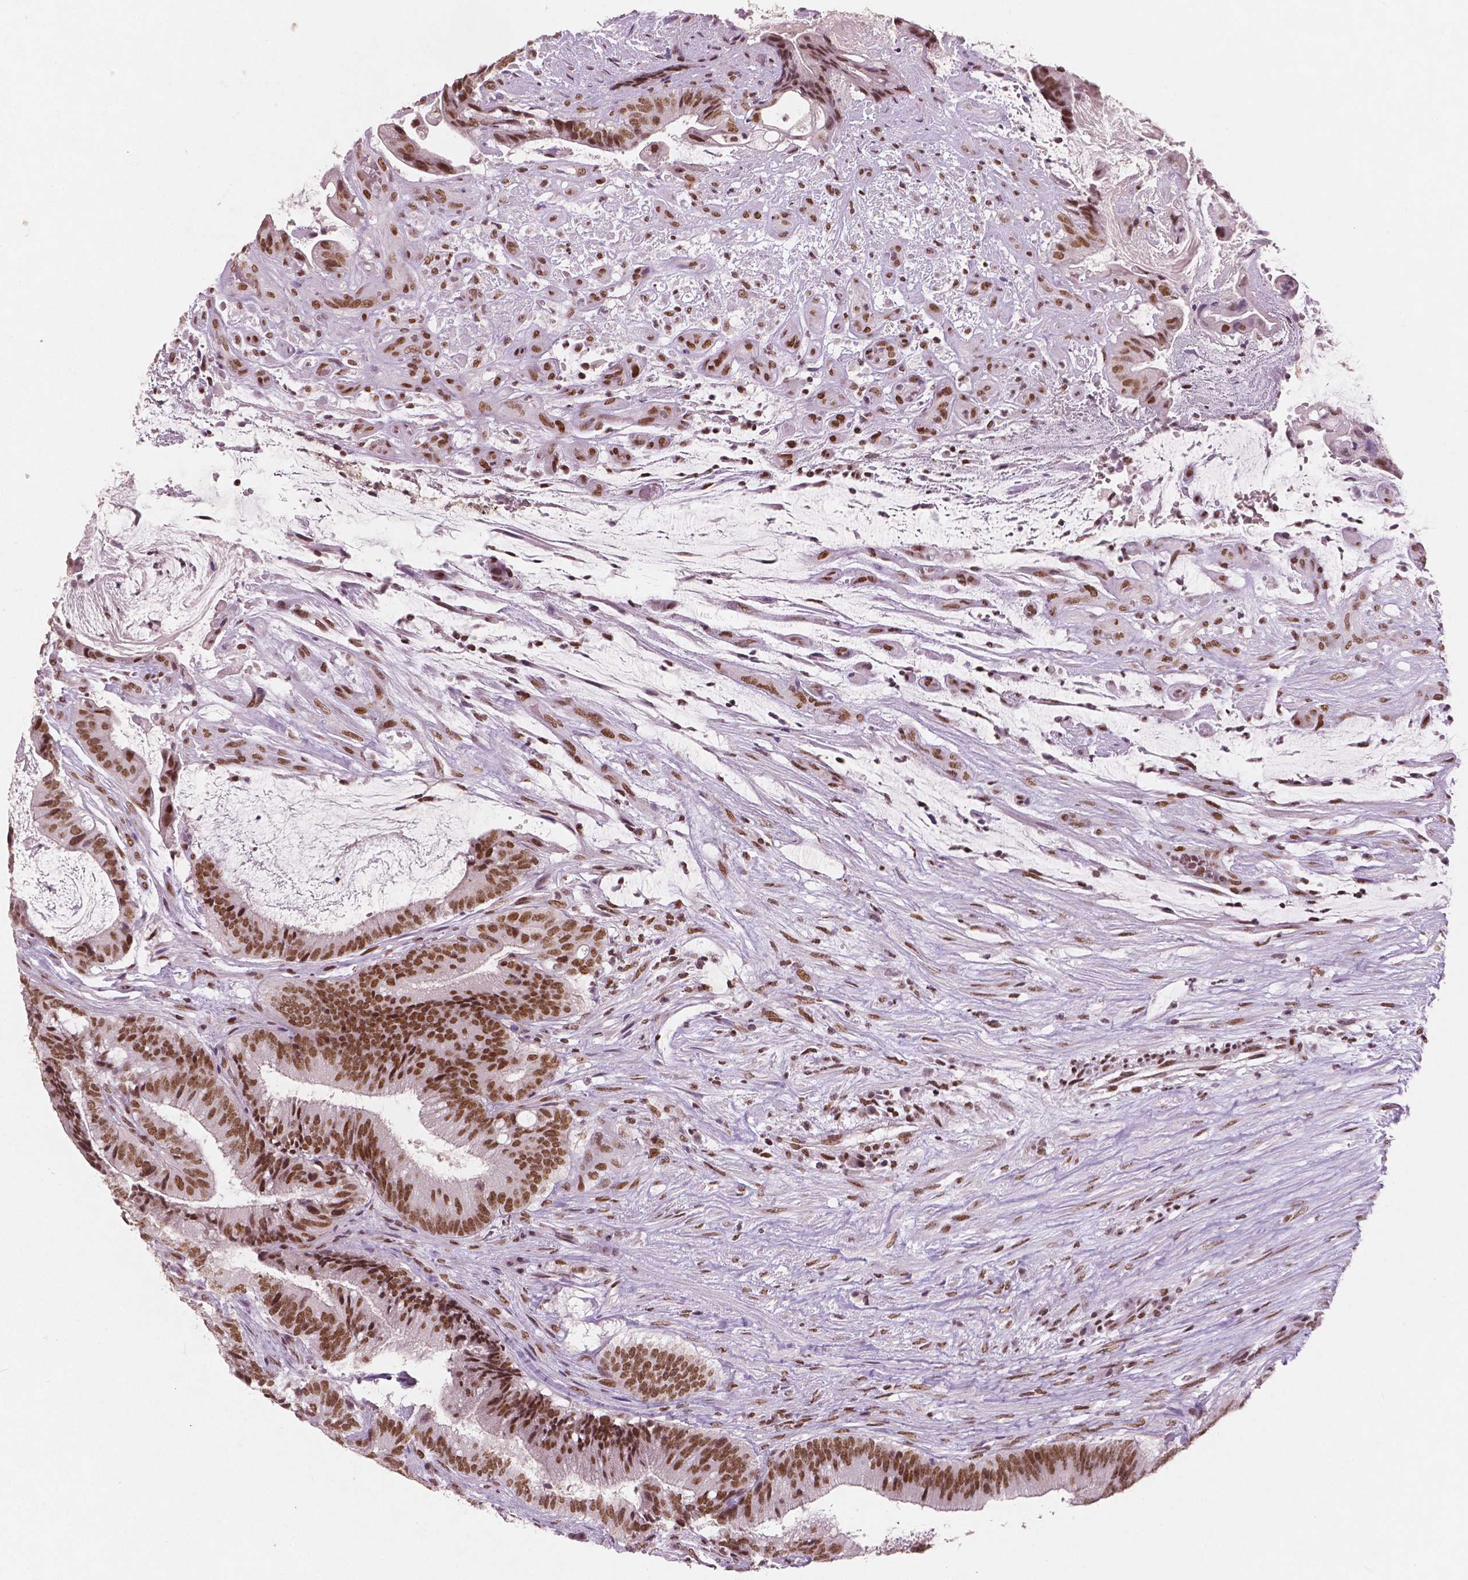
{"staining": {"intensity": "moderate", "quantity": ">75%", "location": "nuclear"}, "tissue": "colorectal cancer", "cell_type": "Tumor cells", "image_type": "cancer", "snomed": [{"axis": "morphology", "description": "Adenocarcinoma, NOS"}, {"axis": "topography", "description": "Colon"}], "caption": "Protein staining of colorectal cancer tissue demonstrates moderate nuclear expression in about >75% of tumor cells.", "gene": "BRD4", "patient": {"sex": "female", "age": 43}}